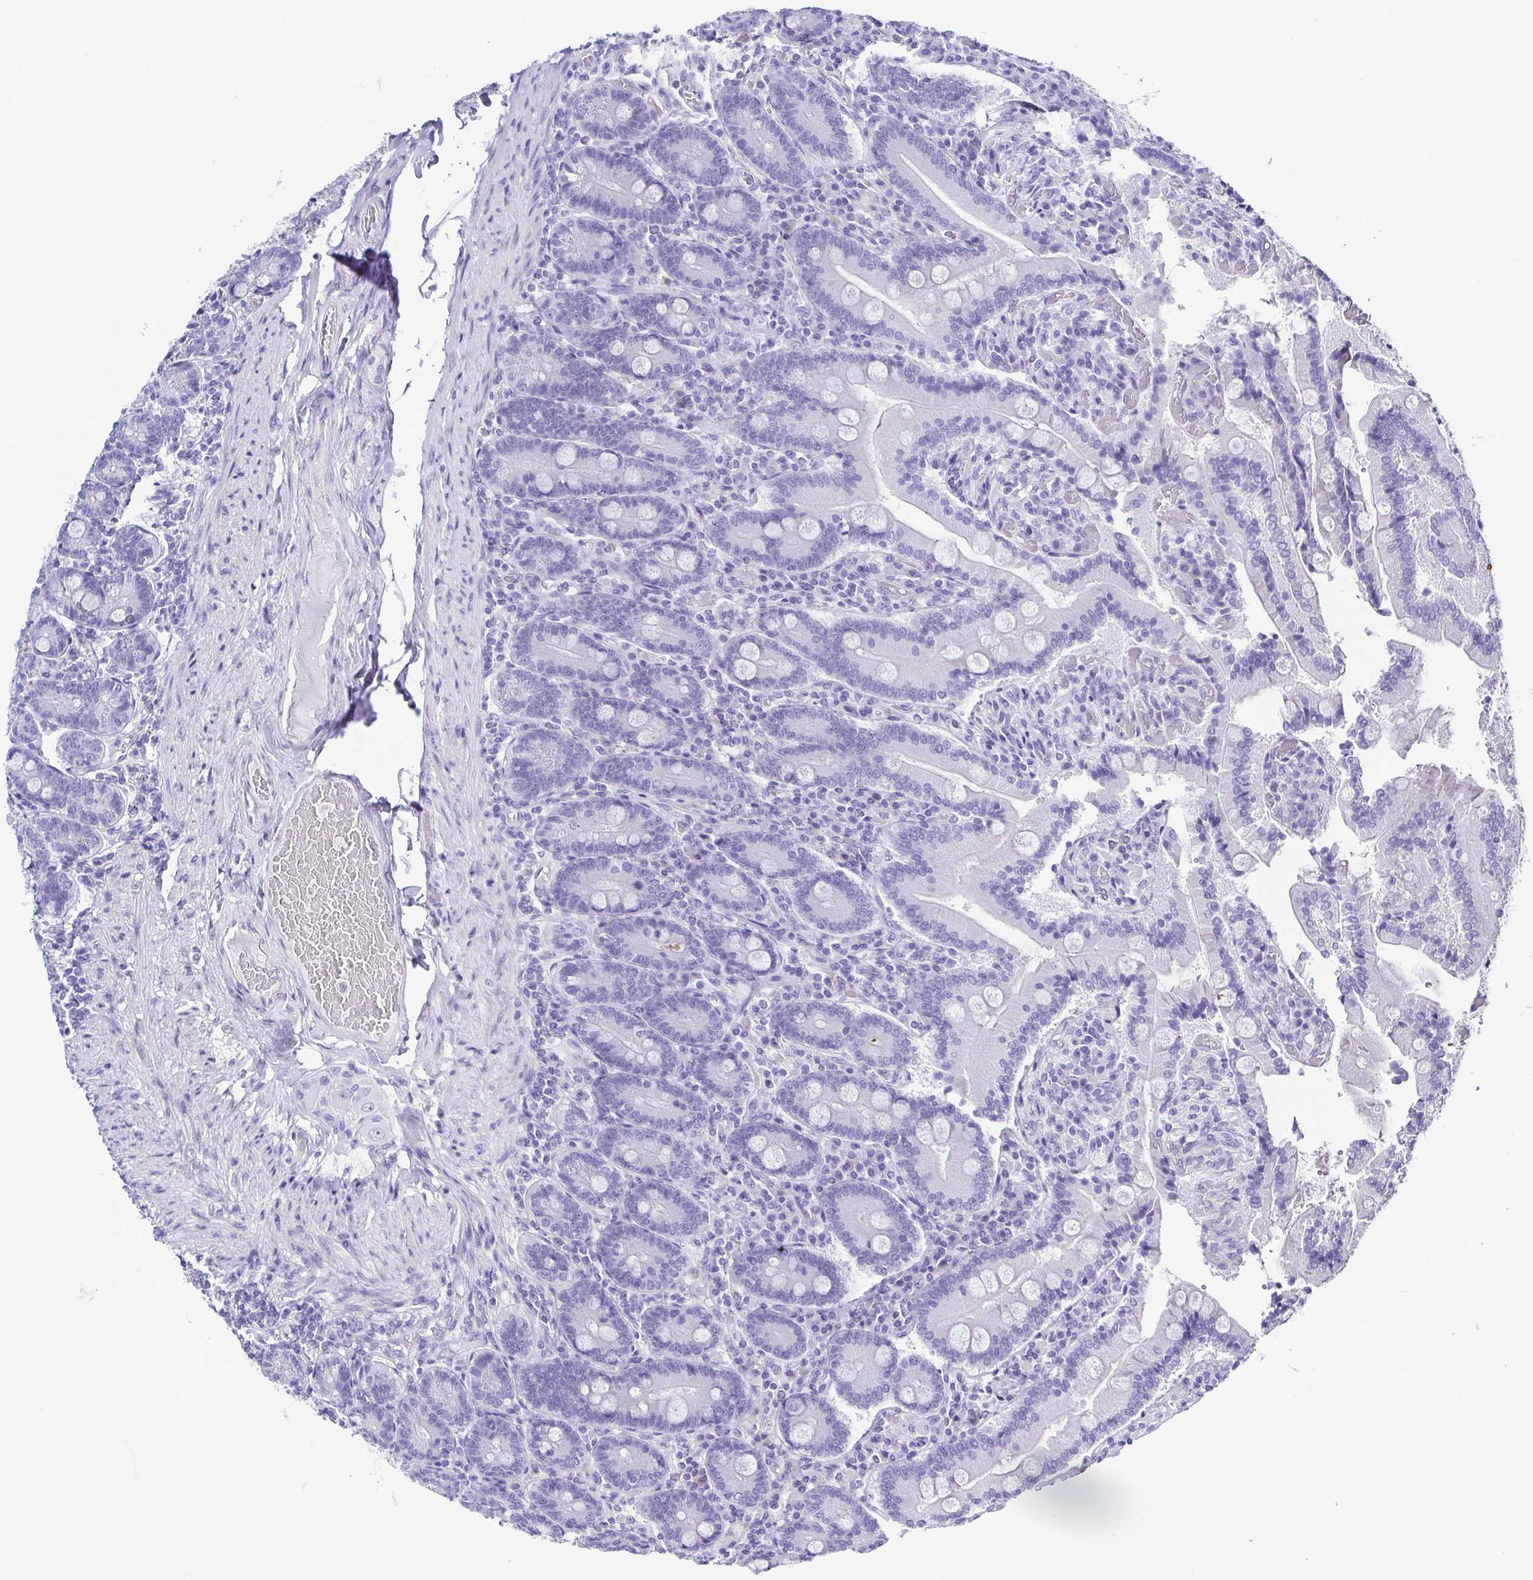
{"staining": {"intensity": "negative", "quantity": "none", "location": "none"}, "tissue": "duodenum", "cell_type": "Glandular cells", "image_type": "normal", "snomed": [{"axis": "morphology", "description": "Normal tissue, NOS"}, {"axis": "topography", "description": "Duodenum"}], "caption": "A high-resolution photomicrograph shows immunohistochemistry staining of benign duodenum, which demonstrates no significant staining in glandular cells. The staining is performed using DAB (3,3'-diaminobenzidine) brown chromogen with nuclei counter-stained in using hematoxylin.", "gene": "TNNT2", "patient": {"sex": "female", "age": 62}}